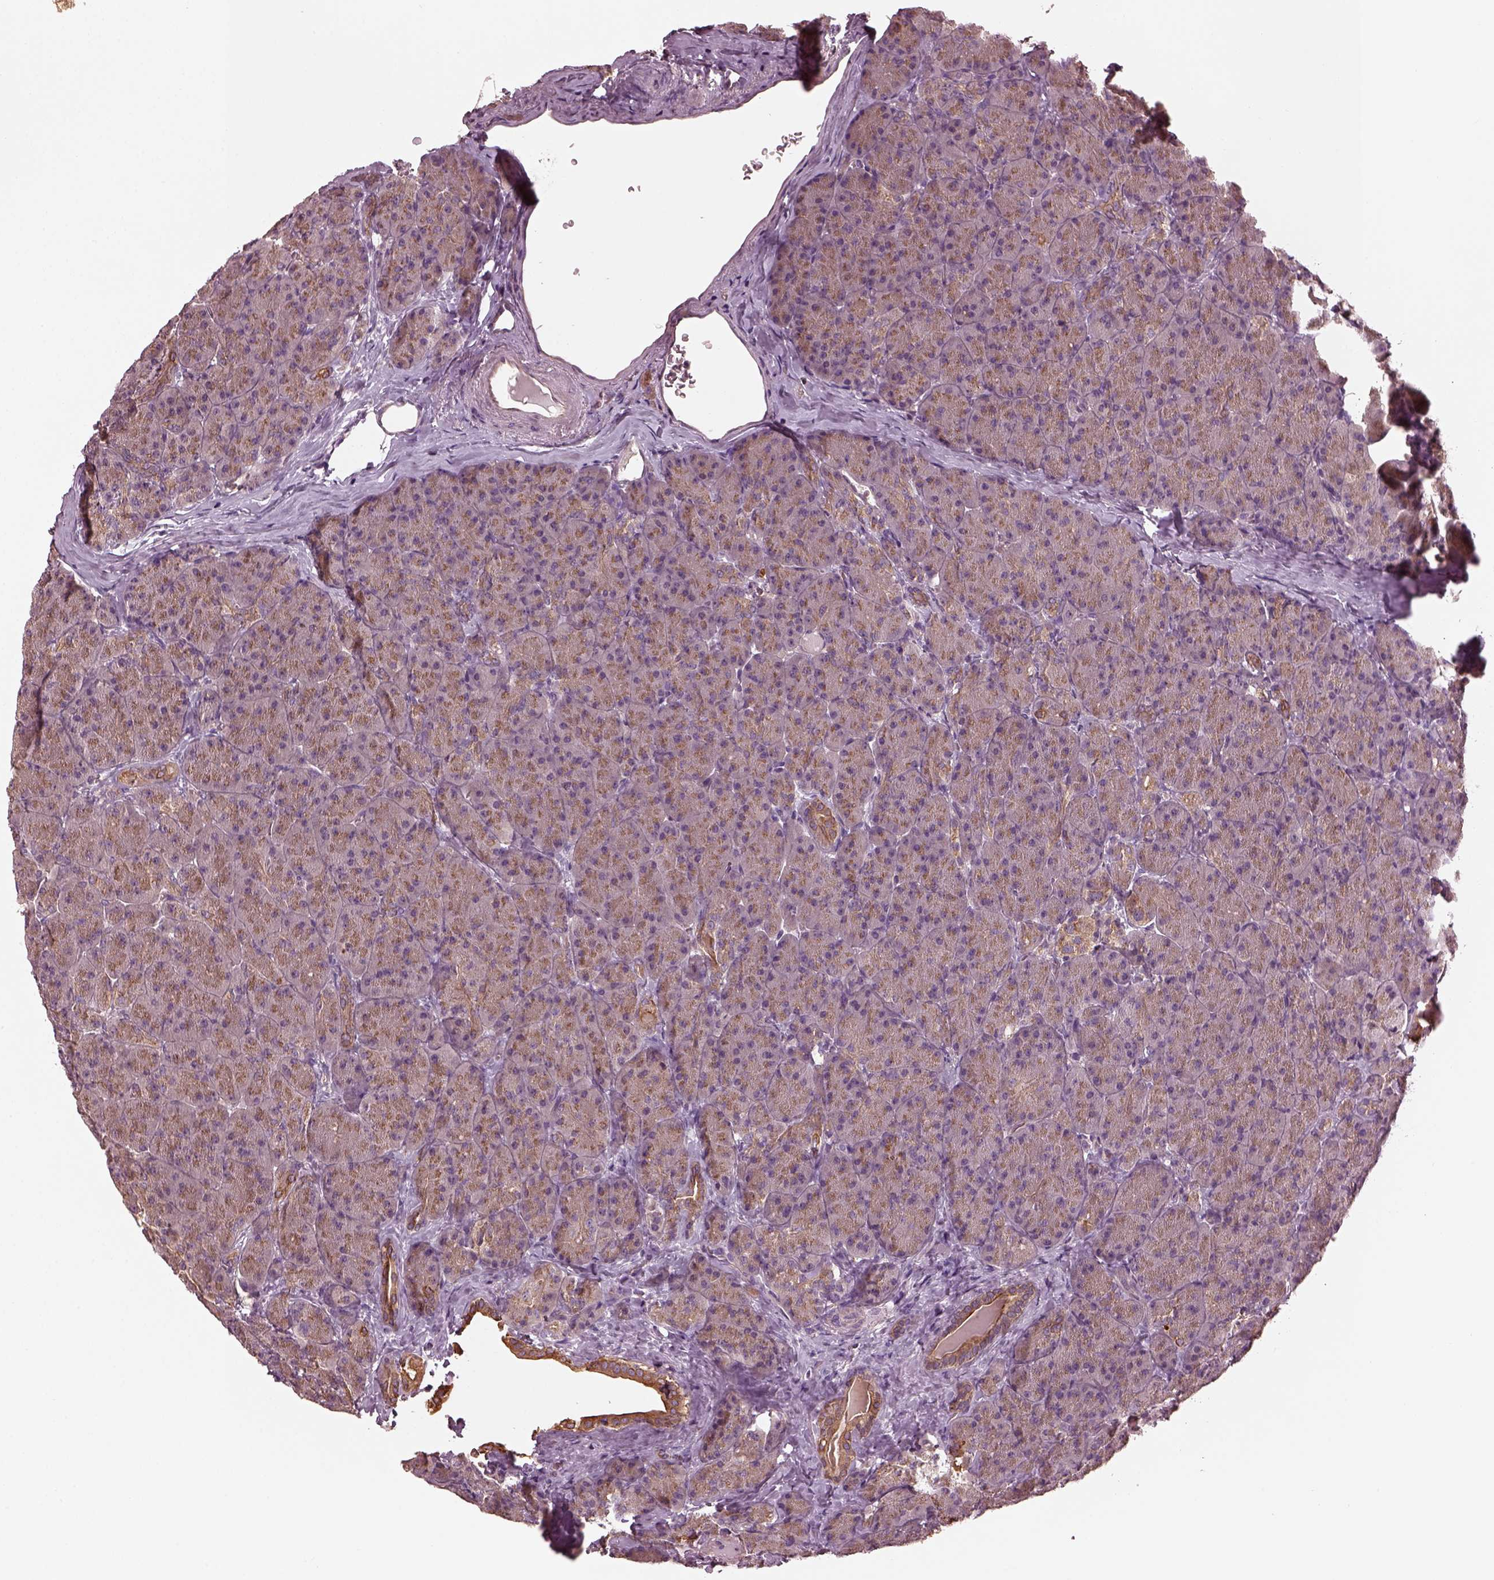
{"staining": {"intensity": "moderate", "quantity": "25%-75%", "location": "cytoplasmic/membranous"}, "tissue": "pancreas", "cell_type": "Exocrine glandular cells", "image_type": "normal", "snomed": [{"axis": "morphology", "description": "Normal tissue, NOS"}, {"axis": "topography", "description": "Pancreas"}], "caption": "Immunohistochemistry (IHC) photomicrograph of benign human pancreas stained for a protein (brown), which exhibits medium levels of moderate cytoplasmic/membranous staining in about 25%-75% of exocrine glandular cells.", "gene": "RUFY3", "patient": {"sex": "male", "age": 57}}